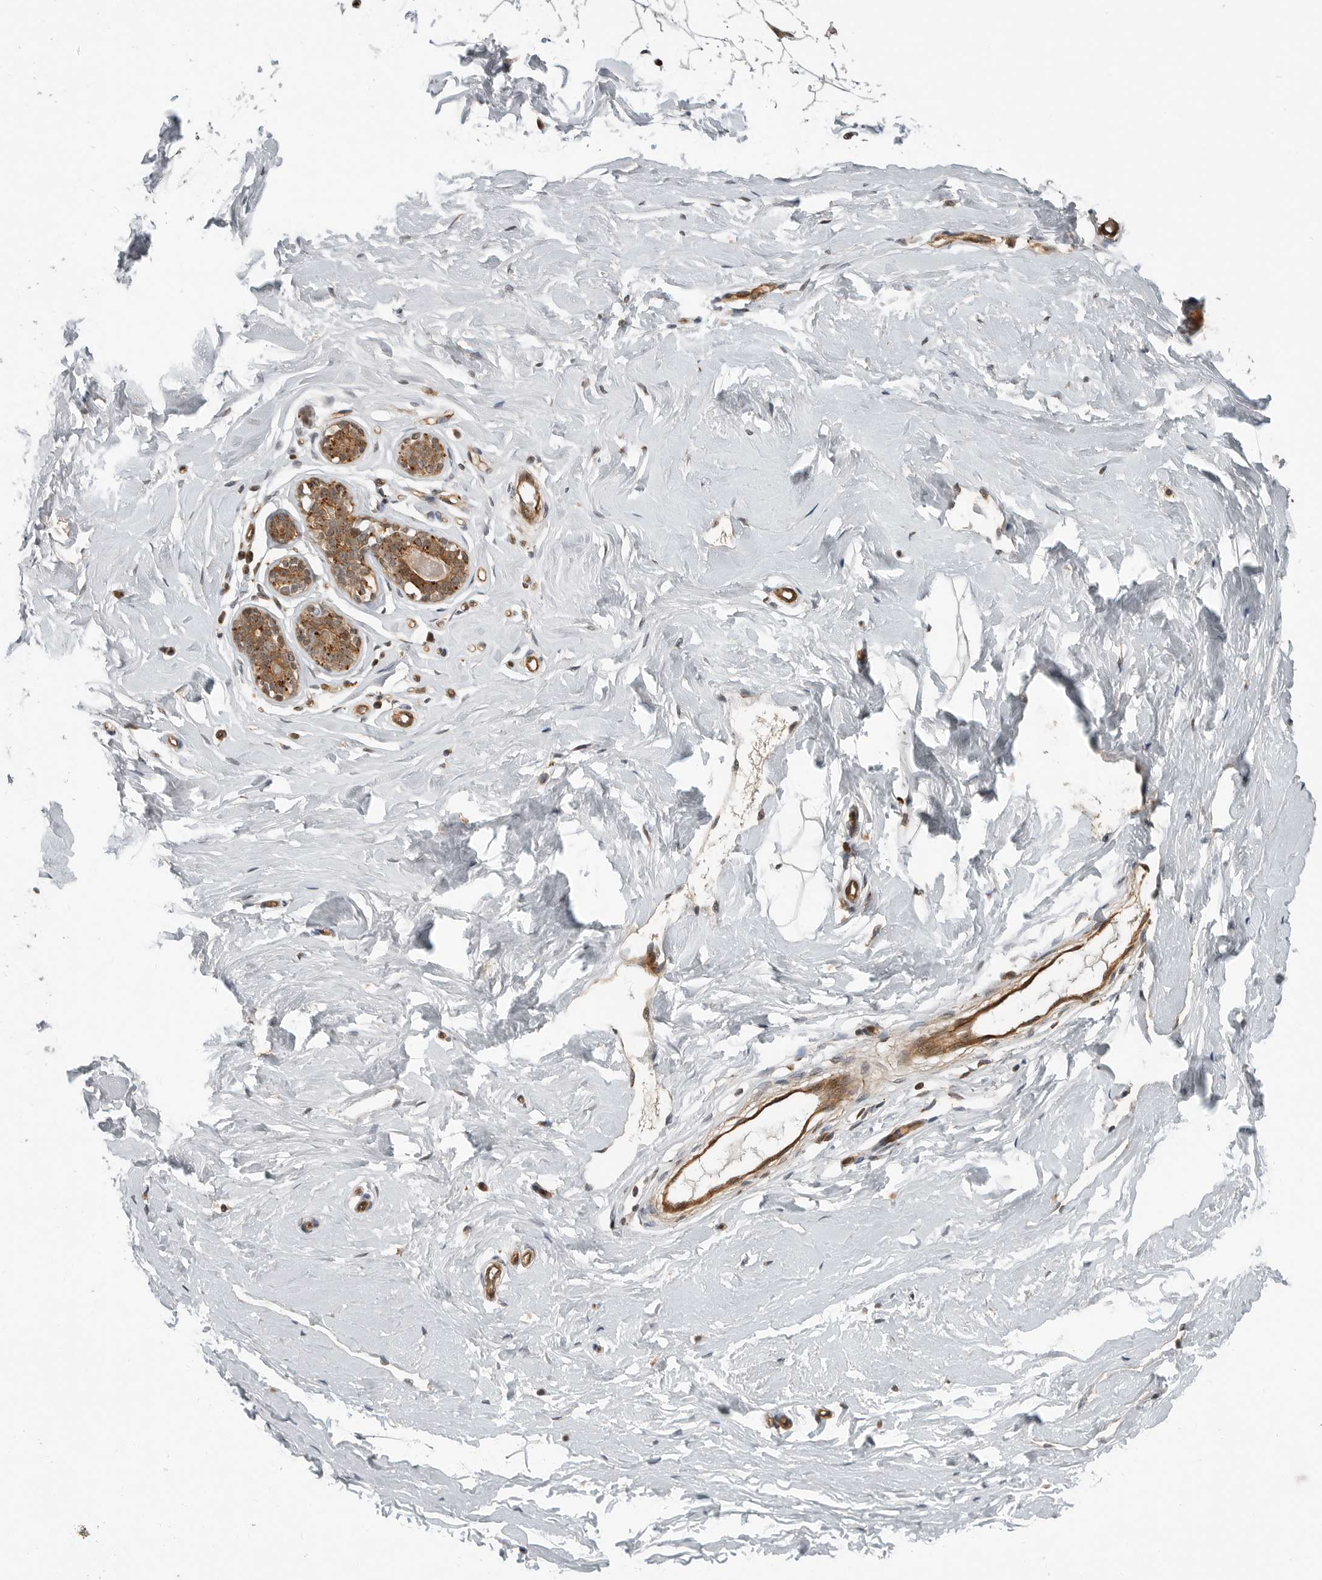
{"staining": {"intensity": "negative", "quantity": "none", "location": "none"}, "tissue": "breast", "cell_type": "Adipocytes", "image_type": "normal", "snomed": [{"axis": "morphology", "description": "Normal tissue, NOS"}, {"axis": "topography", "description": "Breast"}], "caption": "A micrograph of human breast is negative for staining in adipocytes. (DAB immunohistochemistry (IHC) visualized using brightfield microscopy, high magnification).", "gene": "STRAP", "patient": {"sex": "female", "age": 23}}